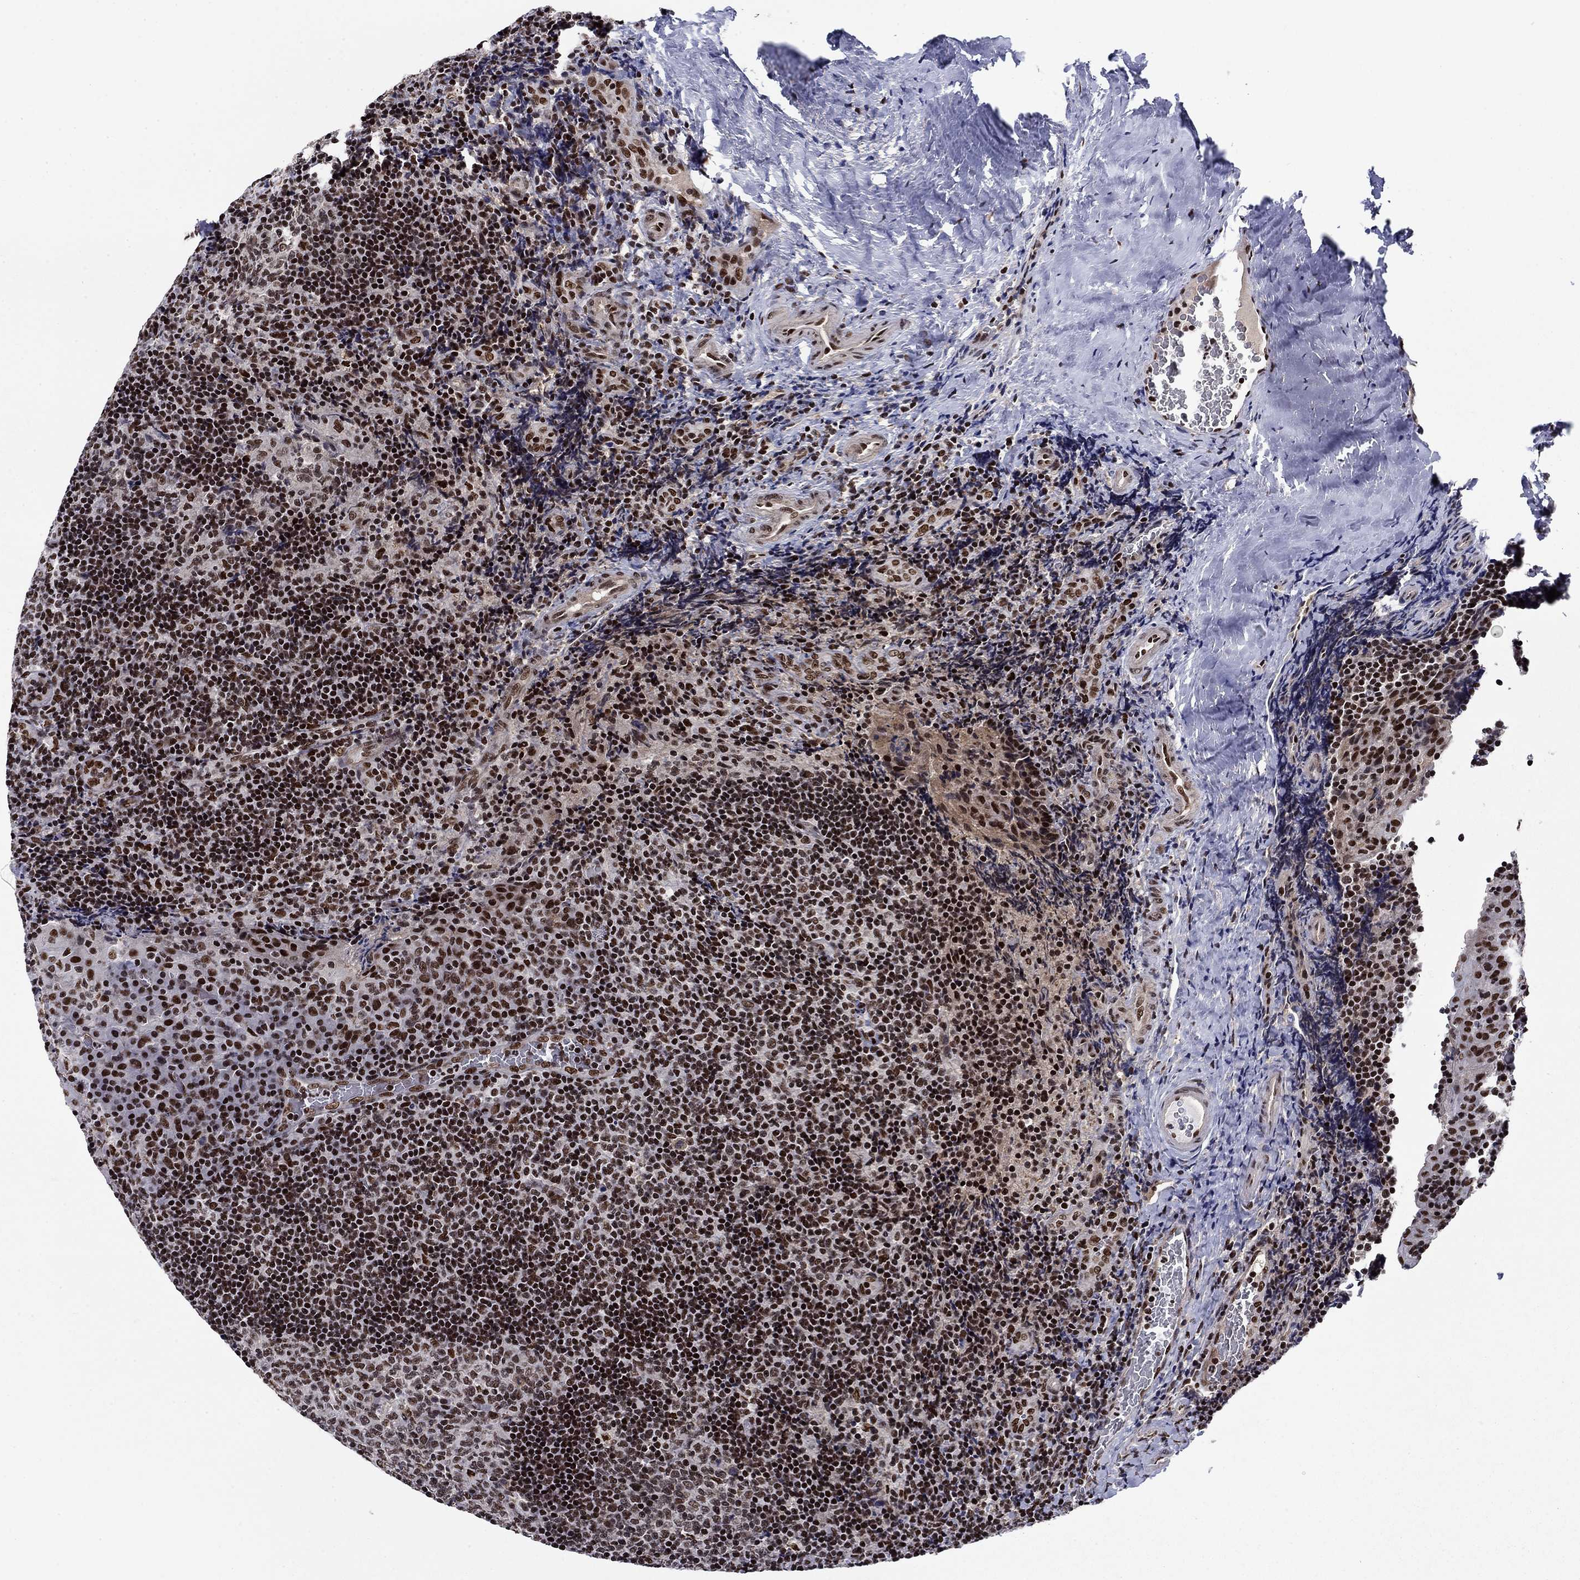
{"staining": {"intensity": "strong", "quantity": "<25%", "location": "nuclear"}, "tissue": "tonsil", "cell_type": "Germinal center cells", "image_type": "normal", "snomed": [{"axis": "morphology", "description": "Normal tissue, NOS"}, {"axis": "topography", "description": "Tonsil"}], "caption": "Tonsil stained with a protein marker shows strong staining in germinal center cells.", "gene": "RPRD1B", "patient": {"sex": "male", "age": 17}}